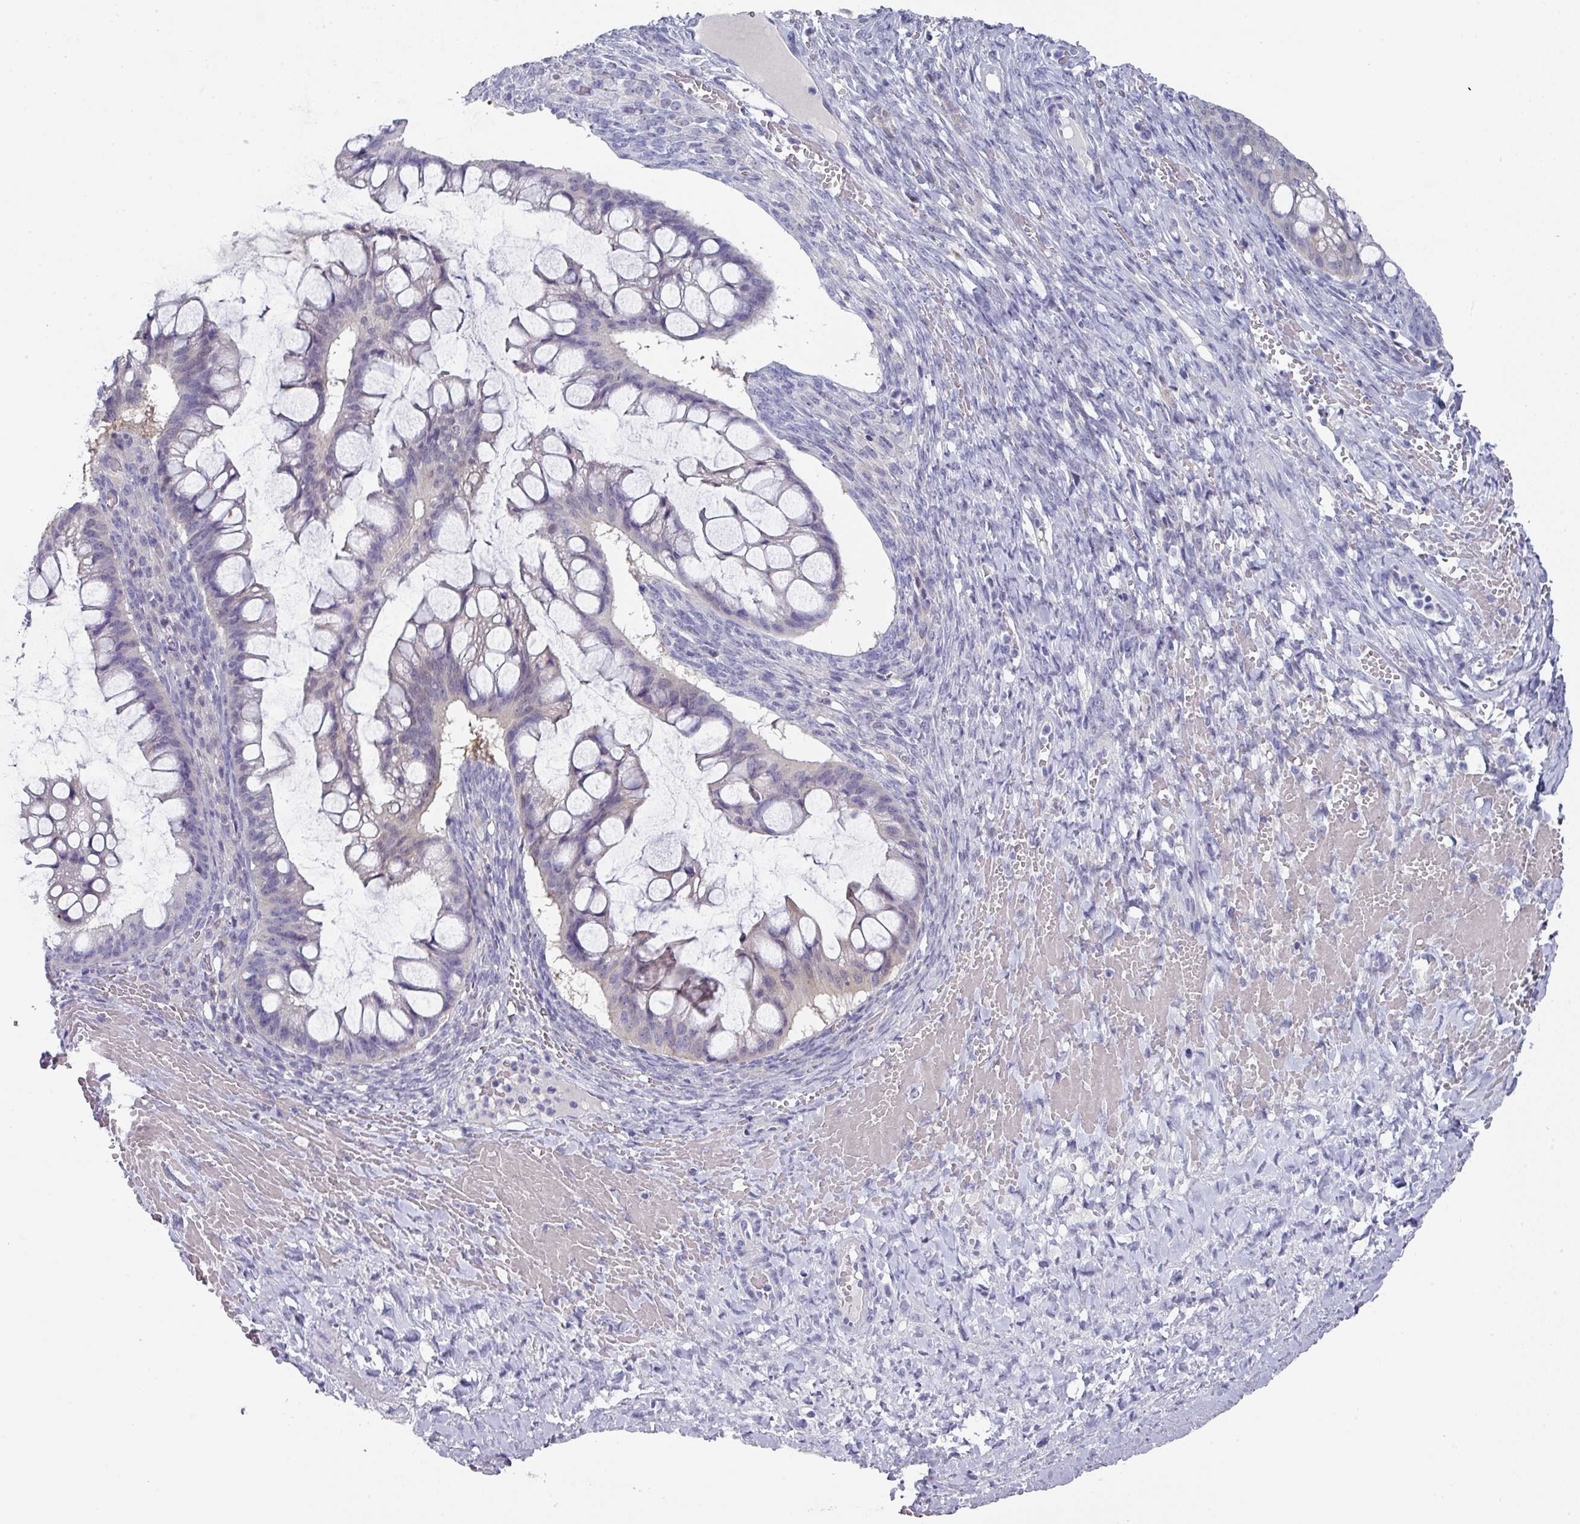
{"staining": {"intensity": "negative", "quantity": "none", "location": "none"}, "tissue": "ovarian cancer", "cell_type": "Tumor cells", "image_type": "cancer", "snomed": [{"axis": "morphology", "description": "Cystadenocarcinoma, mucinous, NOS"}, {"axis": "topography", "description": "Ovary"}], "caption": "Ovarian mucinous cystadenocarcinoma was stained to show a protein in brown. There is no significant positivity in tumor cells.", "gene": "DEFB115", "patient": {"sex": "female", "age": 73}}